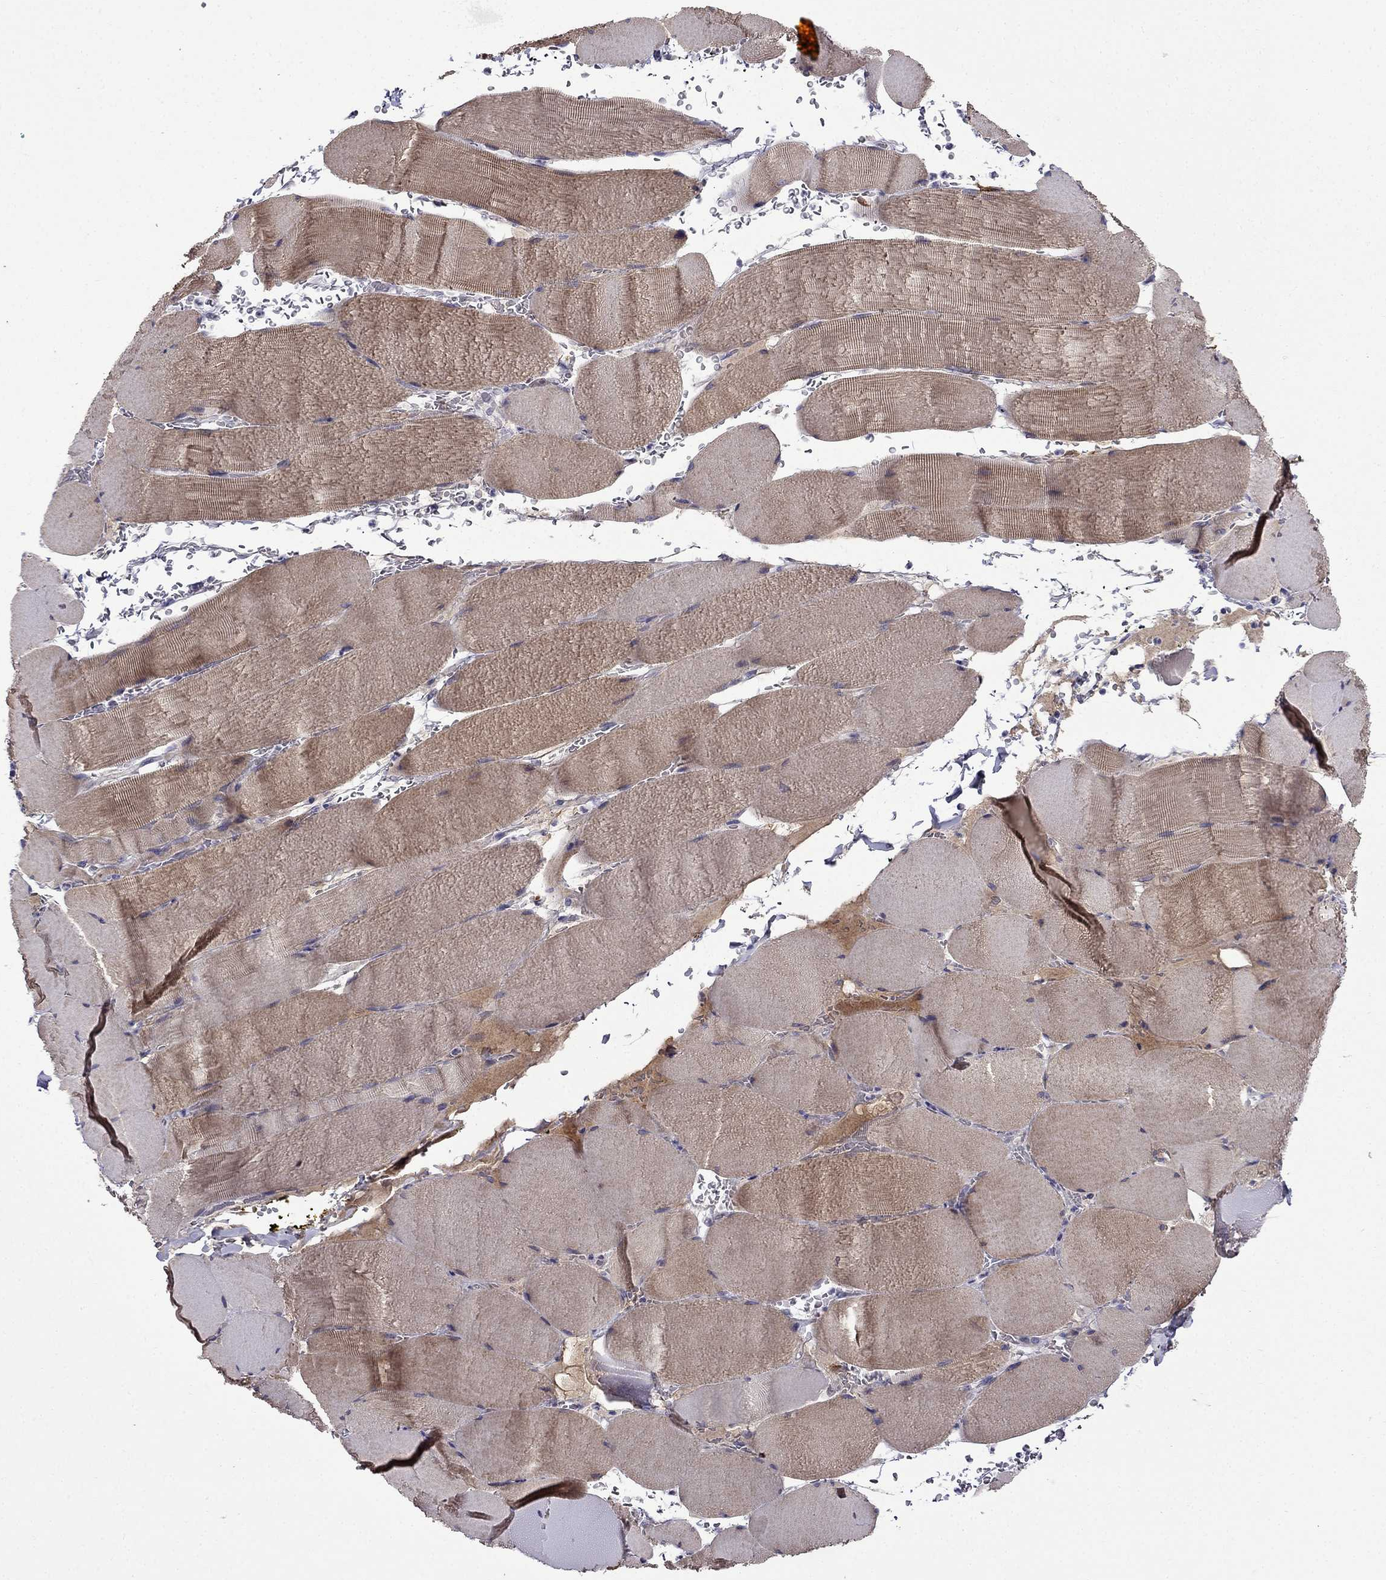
{"staining": {"intensity": "moderate", "quantity": "25%-75%", "location": "cytoplasmic/membranous"}, "tissue": "skeletal muscle", "cell_type": "Myocytes", "image_type": "normal", "snomed": [{"axis": "morphology", "description": "Normal tissue, NOS"}, {"axis": "topography", "description": "Skeletal muscle"}], "caption": "Immunohistochemistry (IHC) micrograph of benign human skeletal muscle stained for a protein (brown), which reveals medium levels of moderate cytoplasmic/membranous positivity in approximately 25%-75% of myocytes.", "gene": "PI16", "patient": {"sex": "male", "age": 56}}